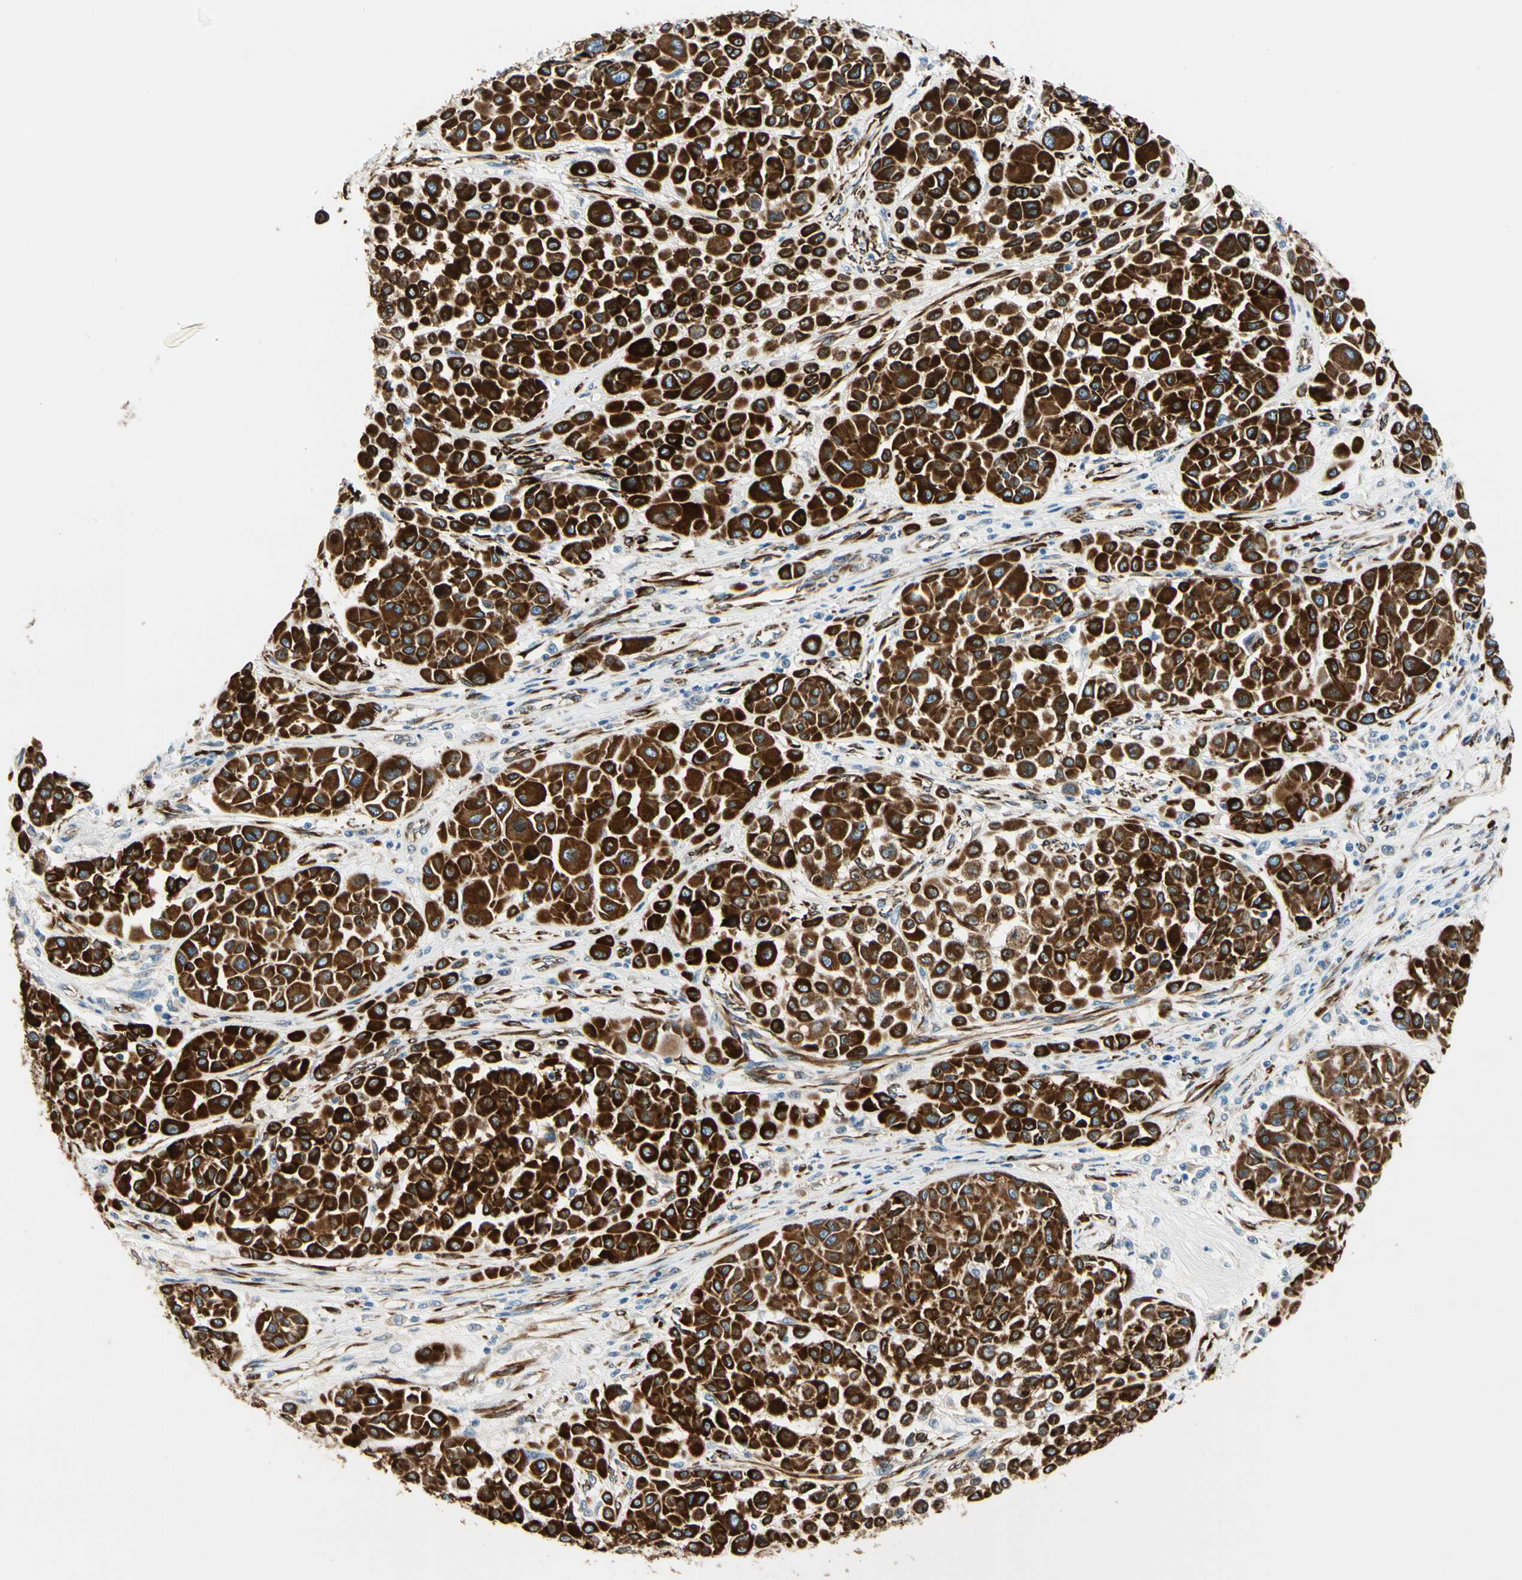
{"staining": {"intensity": "strong", "quantity": ">75%", "location": "cytoplasmic/membranous"}, "tissue": "melanoma", "cell_type": "Tumor cells", "image_type": "cancer", "snomed": [{"axis": "morphology", "description": "Malignant melanoma, Metastatic site"}, {"axis": "topography", "description": "Soft tissue"}], "caption": "Immunohistochemistry staining of melanoma, which demonstrates high levels of strong cytoplasmic/membranous positivity in approximately >75% of tumor cells indicating strong cytoplasmic/membranous protein expression. The staining was performed using DAB (3,3'-diaminobenzidine) (brown) for protein detection and nuclei were counterstained in hematoxylin (blue).", "gene": "FKBP7", "patient": {"sex": "male", "age": 41}}